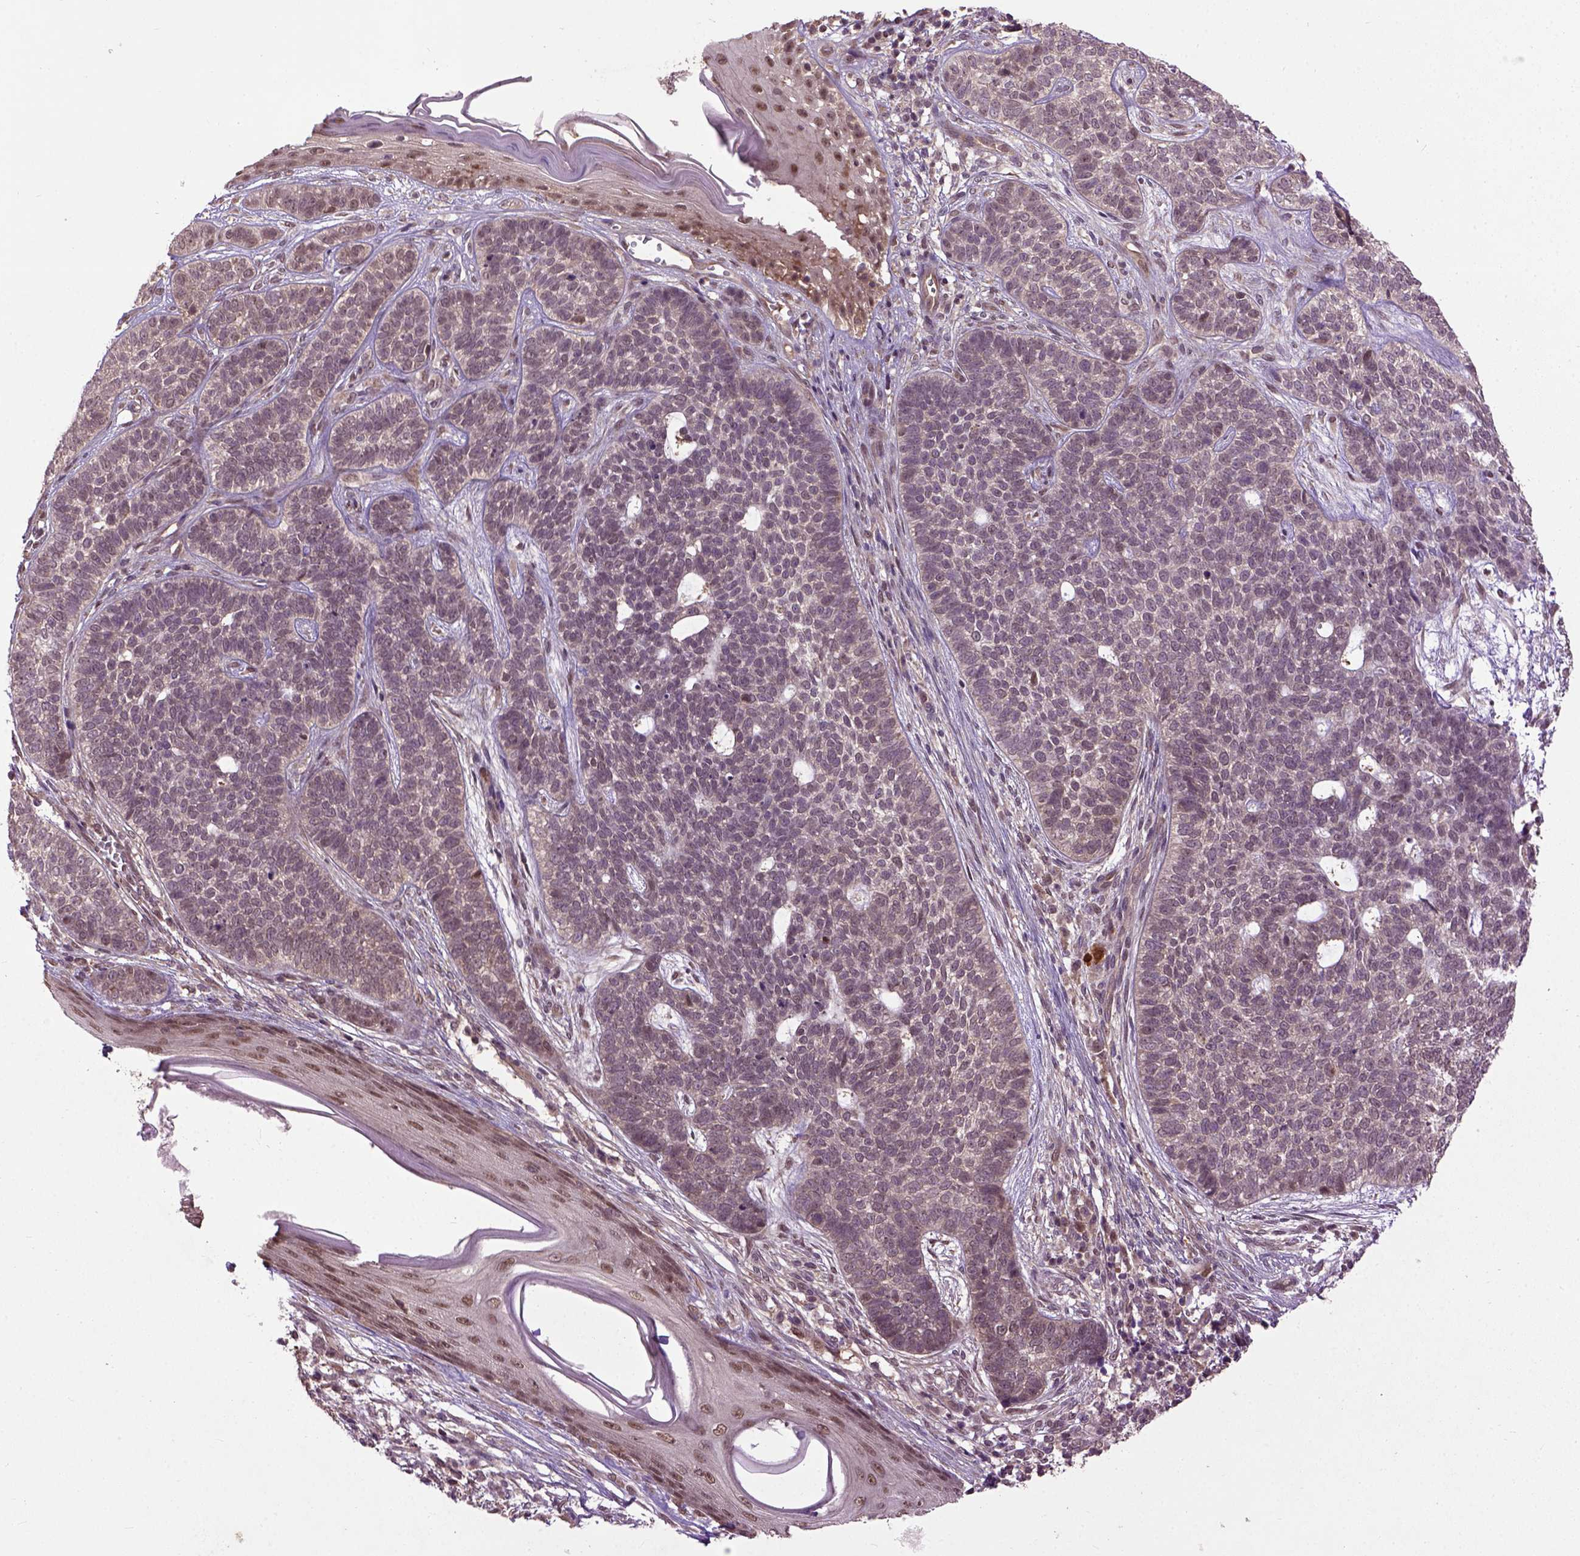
{"staining": {"intensity": "negative", "quantity": "none", "location": "none"}, "tissue": "skin cancer", "cell_type": "Tumor cells", "image_type": "cancer", "snomed": [{"axis": "morphology", "description": "Basal cell carcinoma"}, {"axis": "topography", "description": "Skin"}], "caption": "The image displays no significant positivity in tumor cells of basal cell carcinoma (skin).", "gene": "UBA3", "patient": {"sex": "female", "age": 69}}